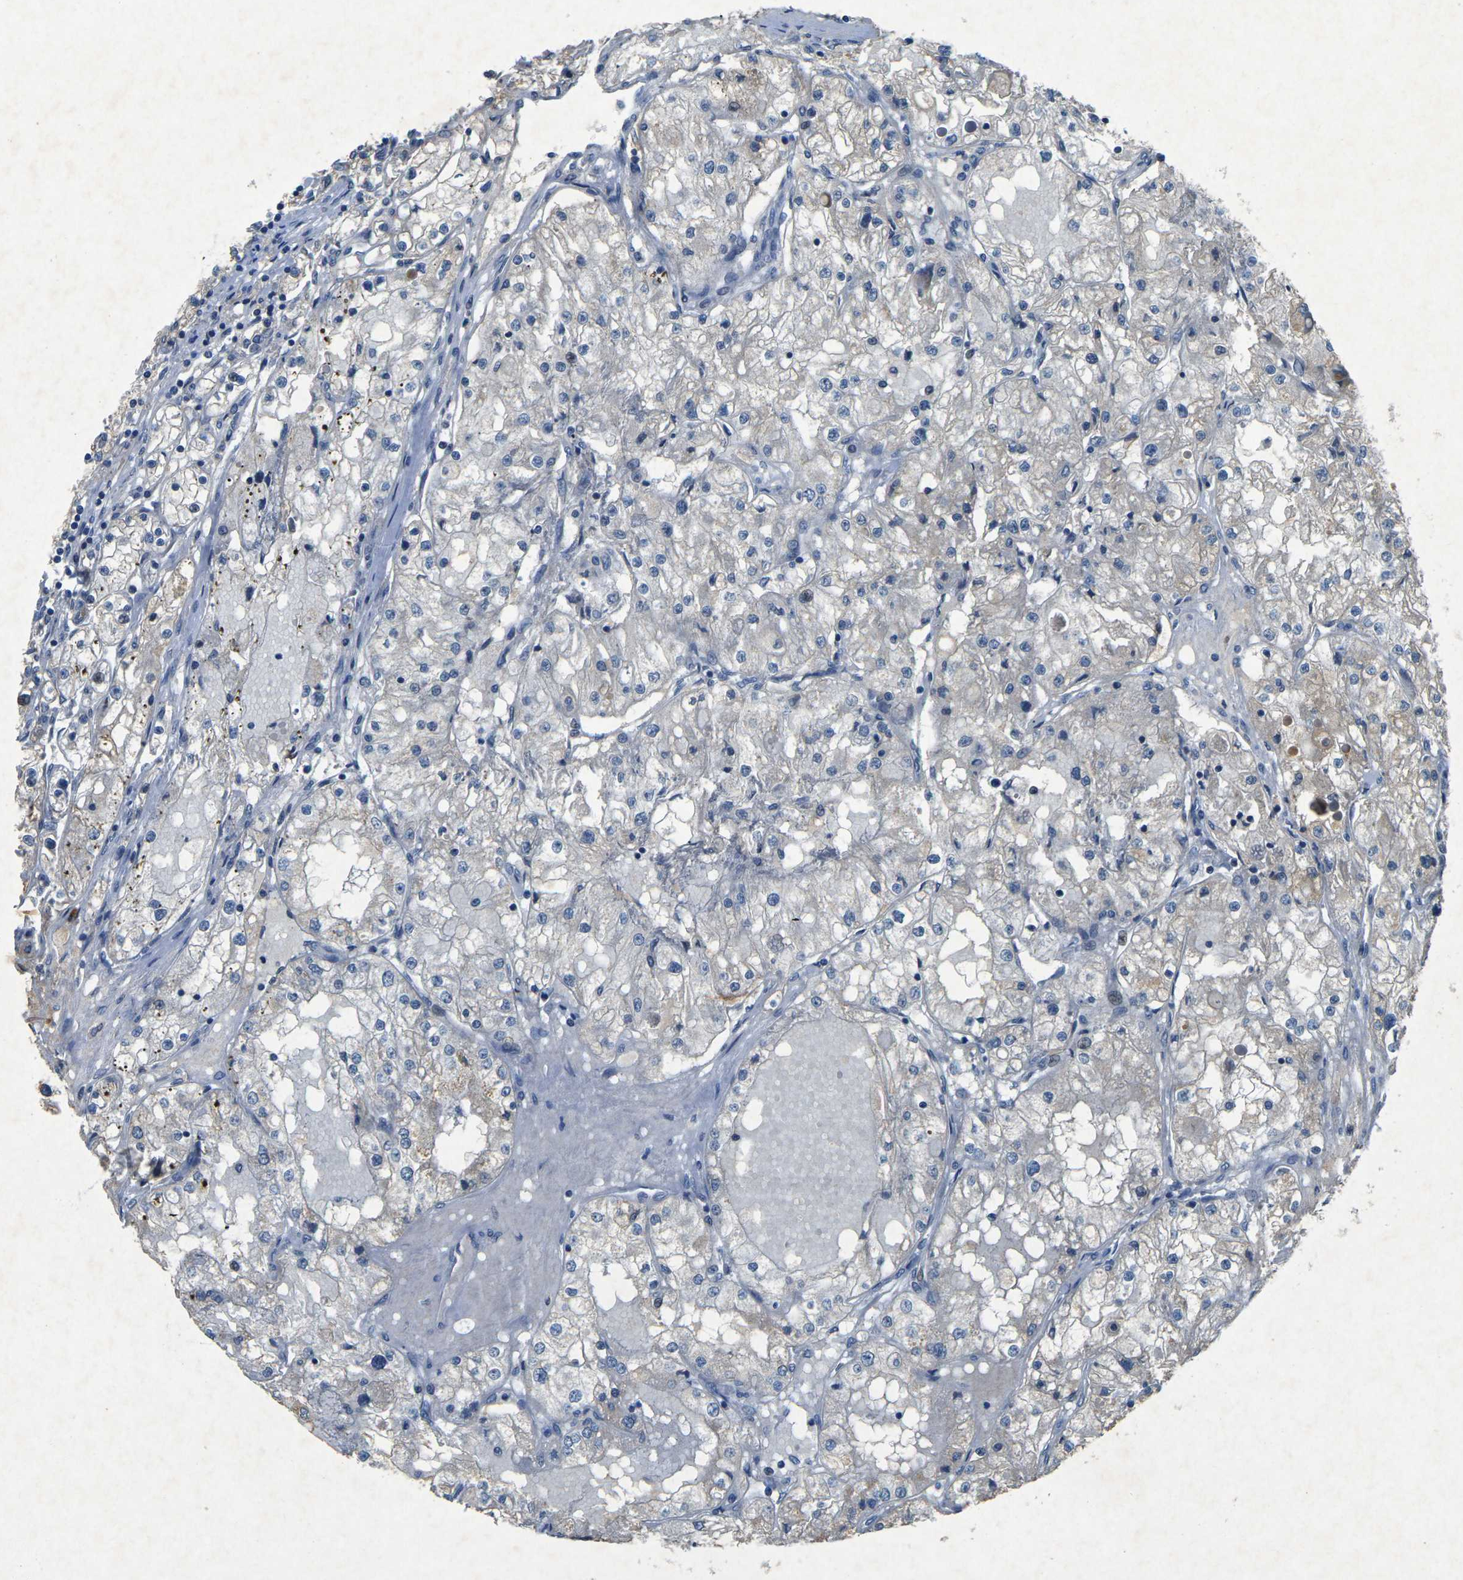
{"staining": {"intensity": "negative", "quantity": "none", "location": "none"}, "tissue": "renal cancer", "cell_type": "Tumor cells", "image_type": "cancer", "snomed": [{"axis": "morphology", "description": "Adenocarcinoma, NOS"}, {"axis": "topography", "description": "Kidney"}], "caption": "Immunohistochemical staining of human renal cancer (adenocarcinoma) reveals no significant positivity in tumor cells.", "gene": "PLG", "patient": {"sex": "male", "age": 68}}